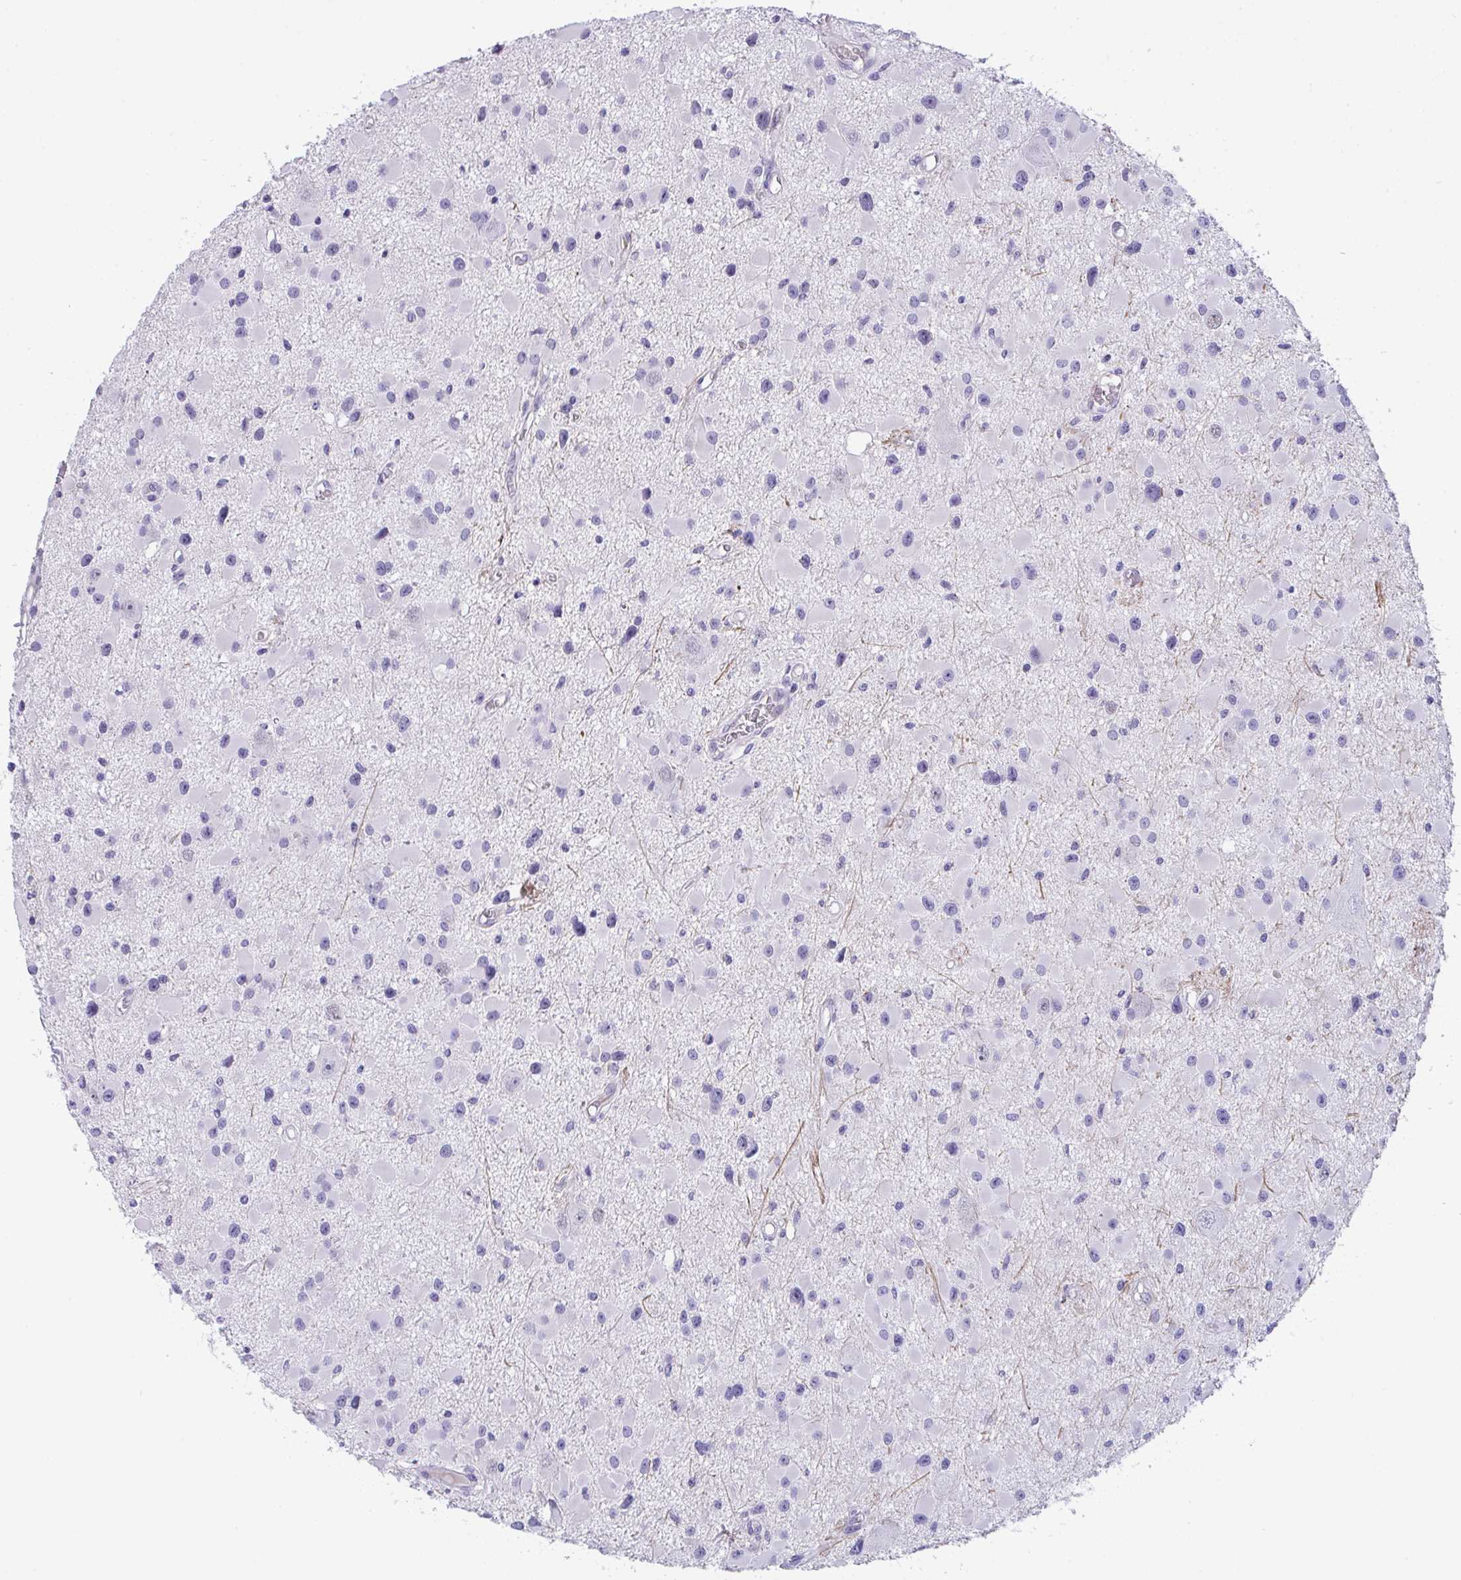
{"staining": {"intensity": "negative", "quantity": "none", "location": "none"}, "tissue": "glioma", "cell_type": "Tumor cells", "image_type": "cancer", "snomed": [{"axis": "morphology", "description": "Glioma, malignant, High grade"}, {"axis": "topography", "description": "Brain"}], "caption": "High power microscopy photomicrograph of an immunohistochemistry image of high-grade glioma (malignant), revealing no significant positivity in tumor cells.", "gene": "KMT2E", "patient": {"sex": "male", "age": 54}}